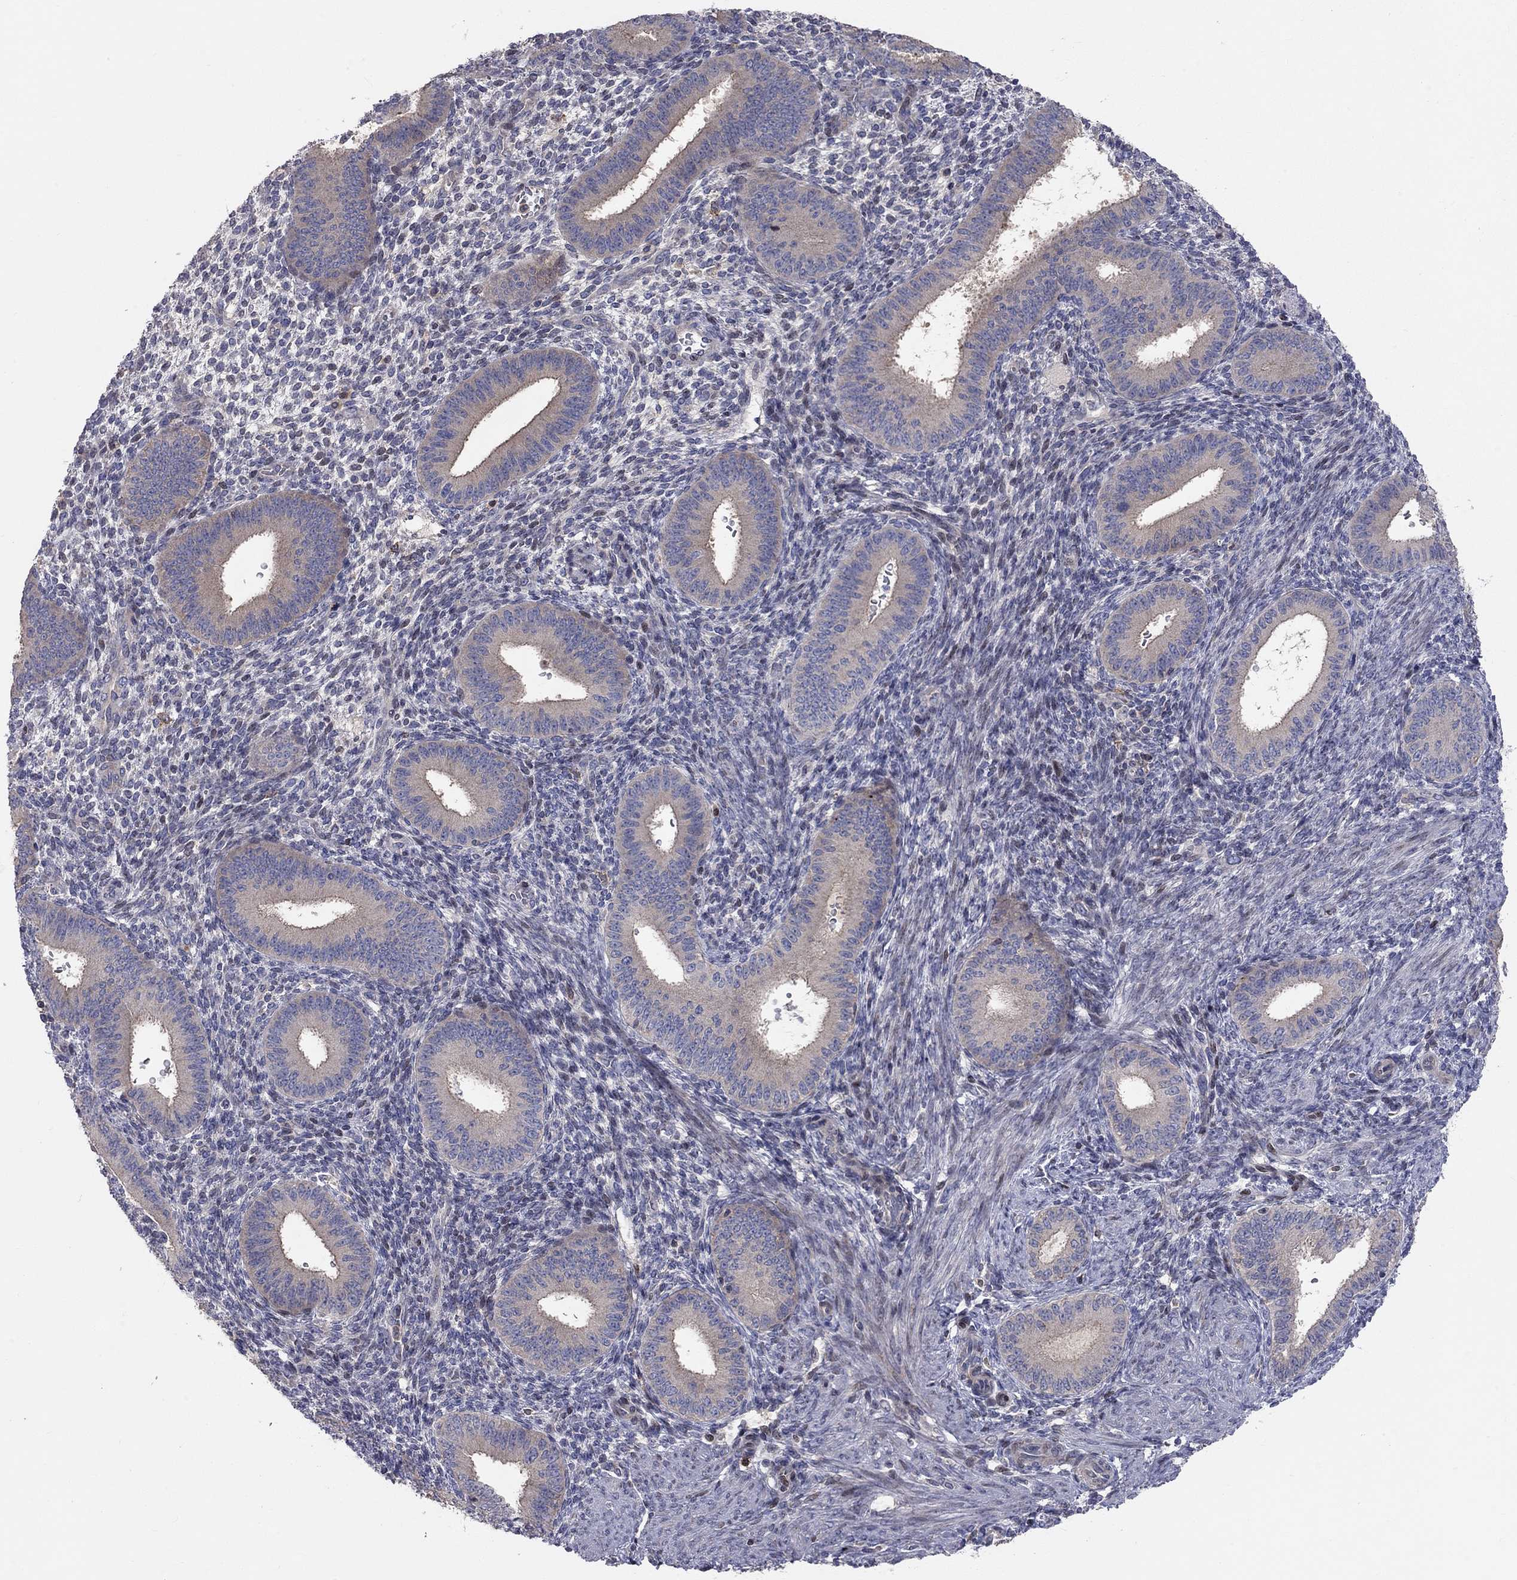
{"staining": {"intensity": "negative", "quantity": "none", "location": "none"}, "tissue": "endometrium", "cell_type": "Cells in endometrial stroma", "image_type": "normal", "snomed": [{"axis": "morphology", "description": "Normal tissue, NOS"}, {"axis": "topography", "description": "Endometrium"}], "caption": "Micrograph shows no significant protein expression in cells in endometrial stroma of unremarkable endometrium.", "gene": "ERN2", "patient": {"sex": "female", "age": 39}}